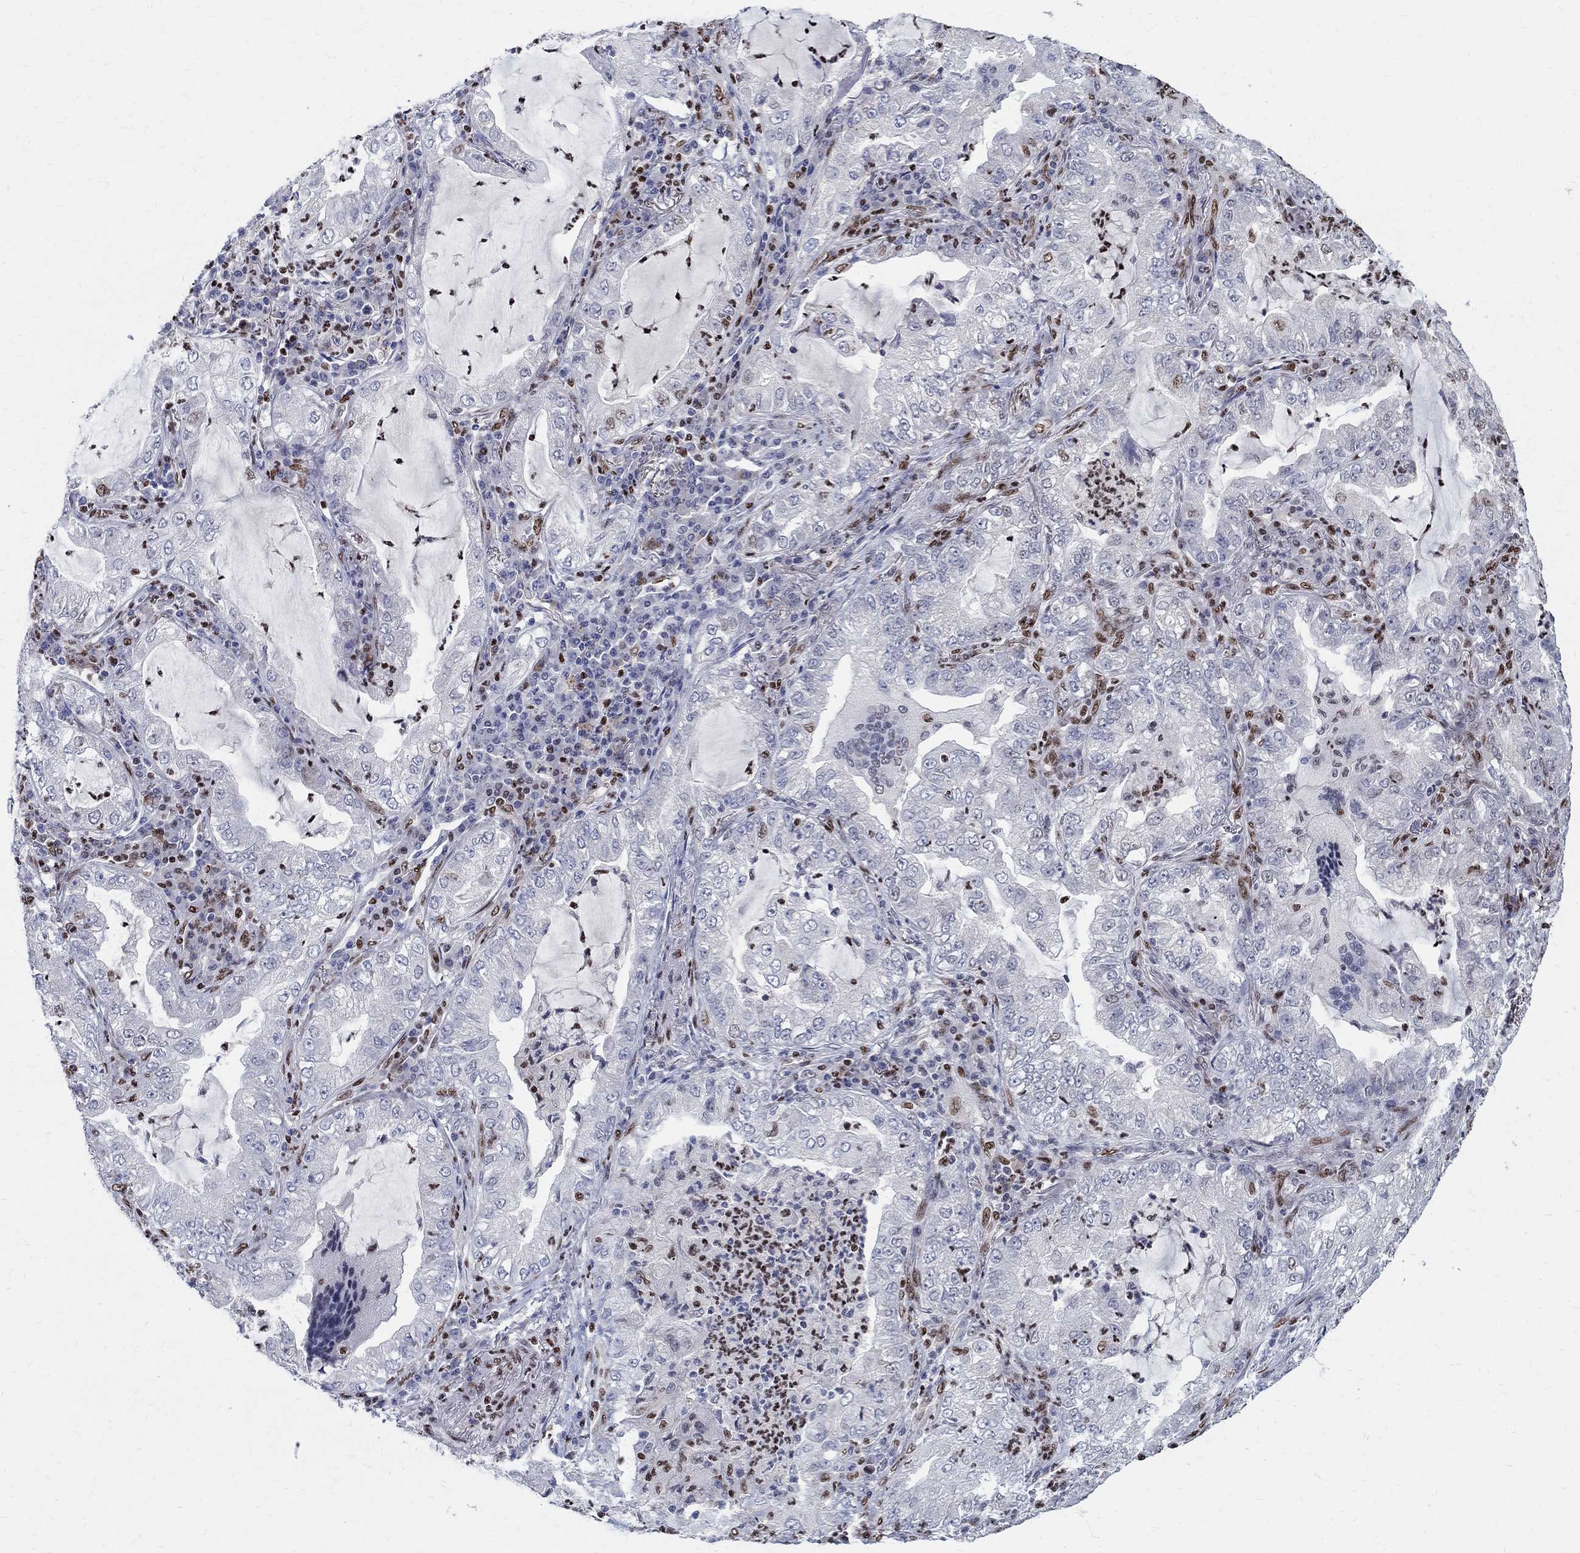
{"staining": {"intensity": "negative", "quantity": "none", "location": "none"}, "tissue": "lung cancer", "cell_type": "Tumor cells", "image_type": "cancer", "snomed": [{"axis": "morphology", "description": "Adenocarcinoma, NOS"}, {"axis": "topography", "description": "Lung"}], "caption": "This is a histopathology image of immunohistochemistry staining of lung adenocarcinoma, which shows no positivity in tumor cells. Nuclei are stained in blue.", "gene": "FBXO16", "patient": {"sex": "female", "age": 73}}